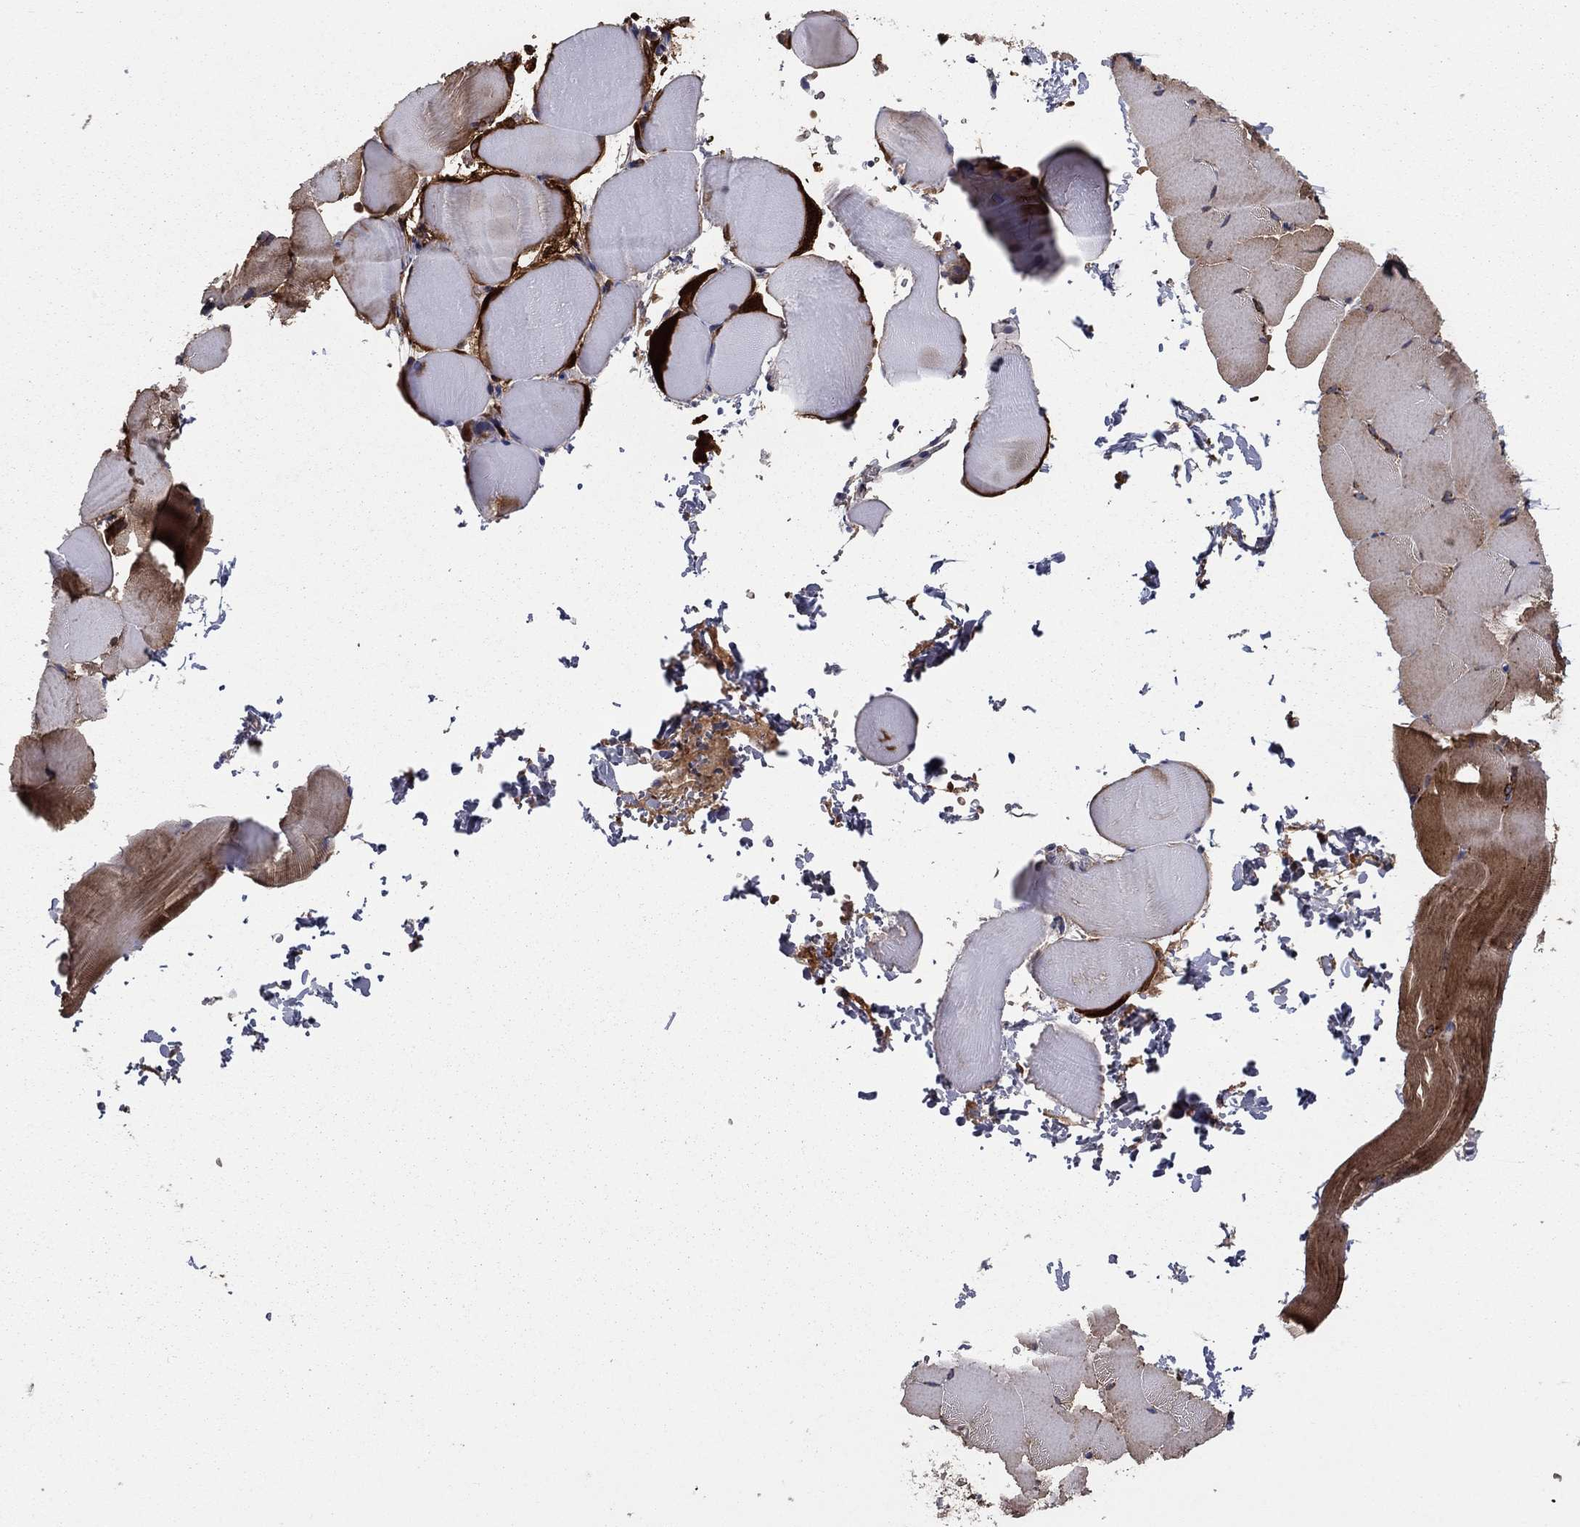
{"staining": {"intensity": "strong", "quantity": "<25%", "location": "cytoplasmic/membranous"}, "tissue": "skeletal muscle", "cell_type": "Myocytes", "image_type": "normal", "snomed": [{"axis": "morphology", "description": "Normal tissue, NOS"}, {"axis": "topography", "description": "Skeletal muscle"}], "caption": "This photomicrograph reveals immunohistochemistry (IHC) staining of unremarkable human skeletal muscle, with medium strong cytoplasmic/membranous staining in about <25% of myocytes.", "gene": "RNF123", "patient": {"sex": "female", "age": 37}}